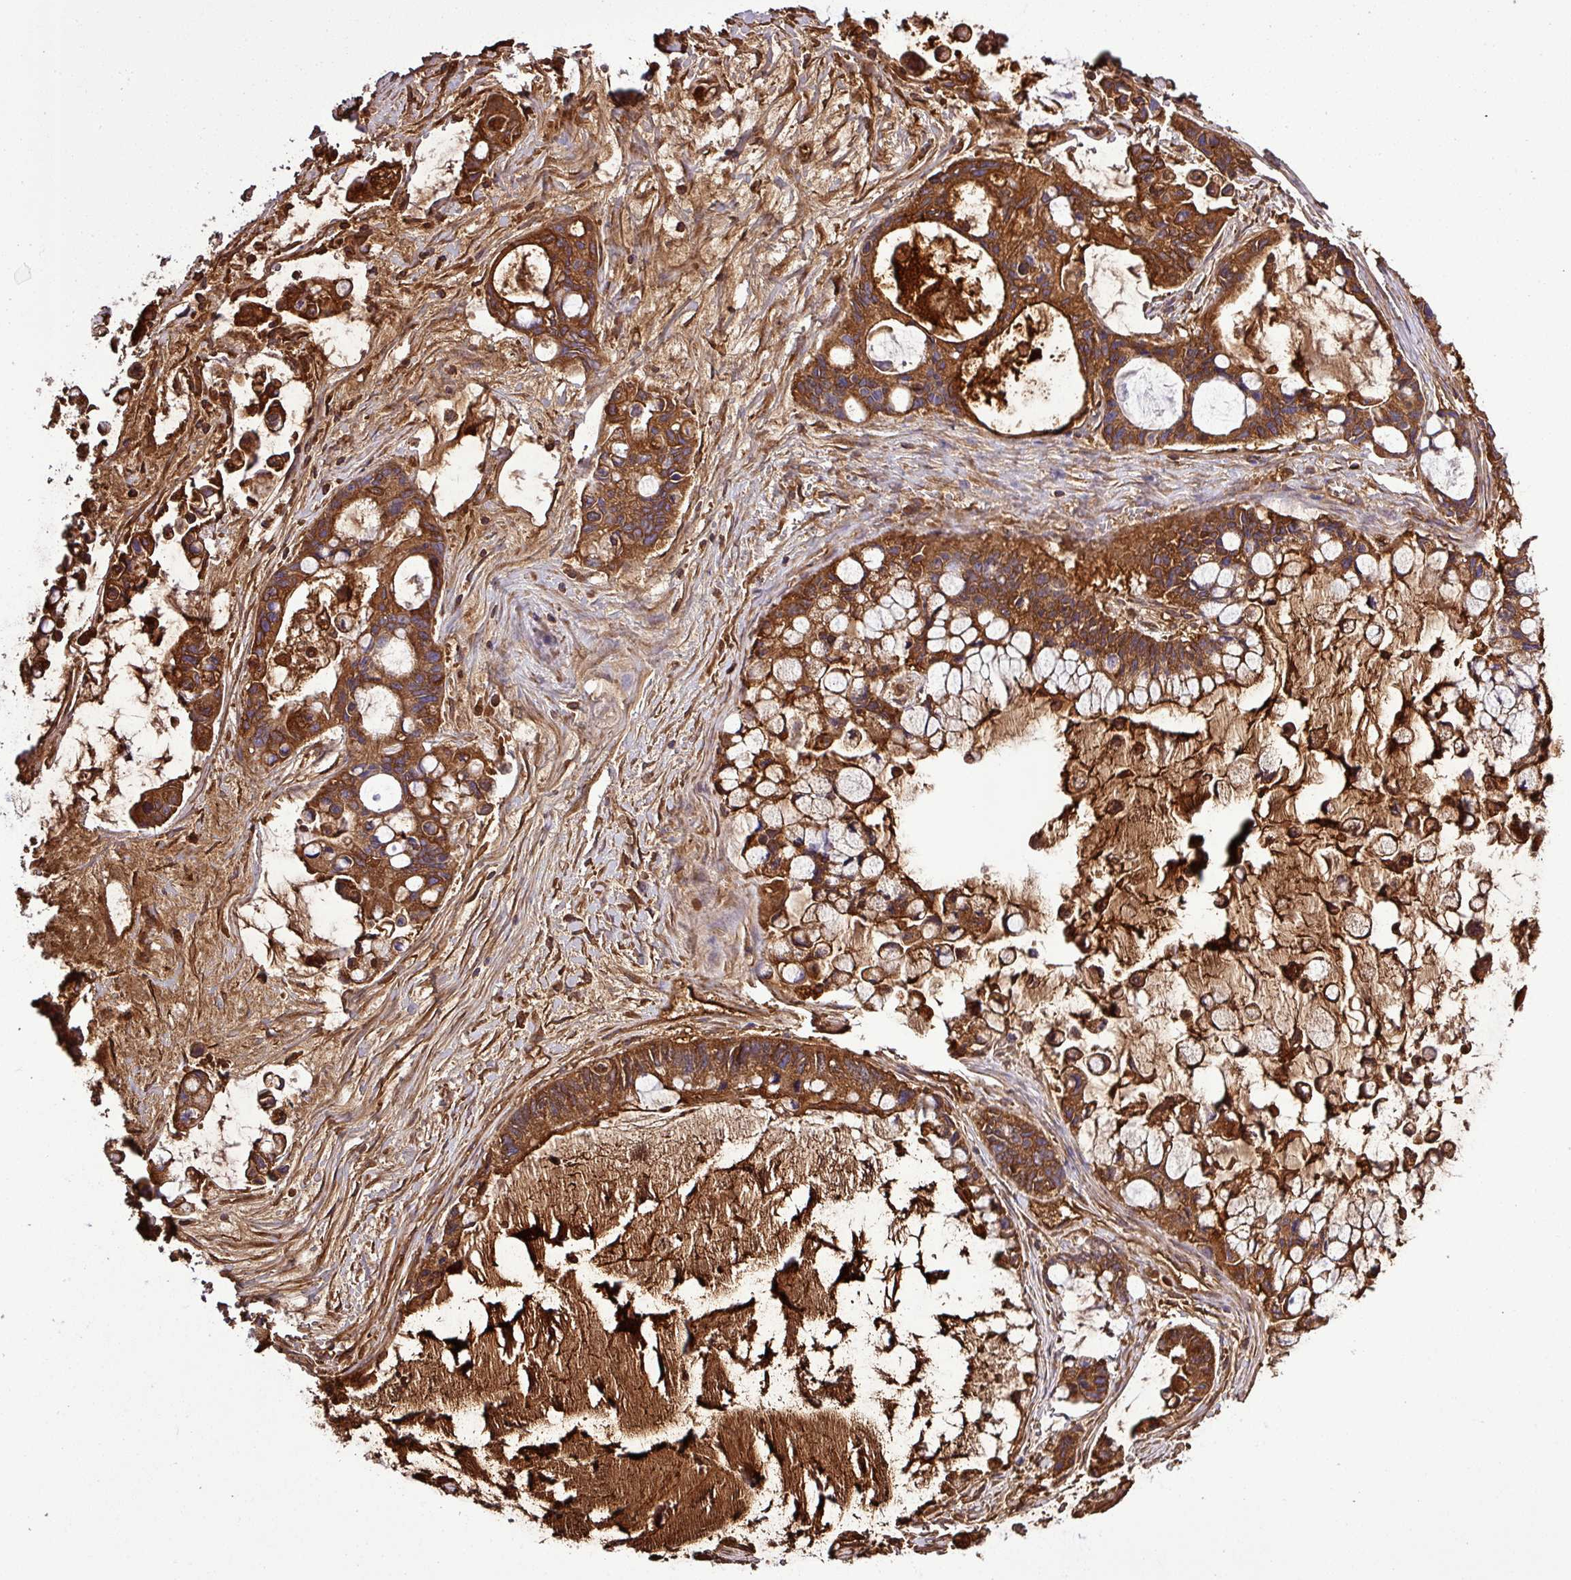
{"staining": {"intensity": "strong", "quantity": ">75%", "location": "cytoplasmic/membranous"}, "tissue": "ovarian cancer", "cell_type": "Tumor cells", "image_type": "cancer", "snomed": [{"axis": "morphology", "description": "Cystadenocarcinoma, mucinous, NOS"}, {"axis": "topography", "description": "Ovary"}], "caption": "The micrograph displays immunohistochemical staining of ovarian cancer. There is strong cytoplasmic/membranous expression is seen in about >75% of tumor cells.", "gene": "CWH43", "patient": {"sex": "female", "age": 63}}